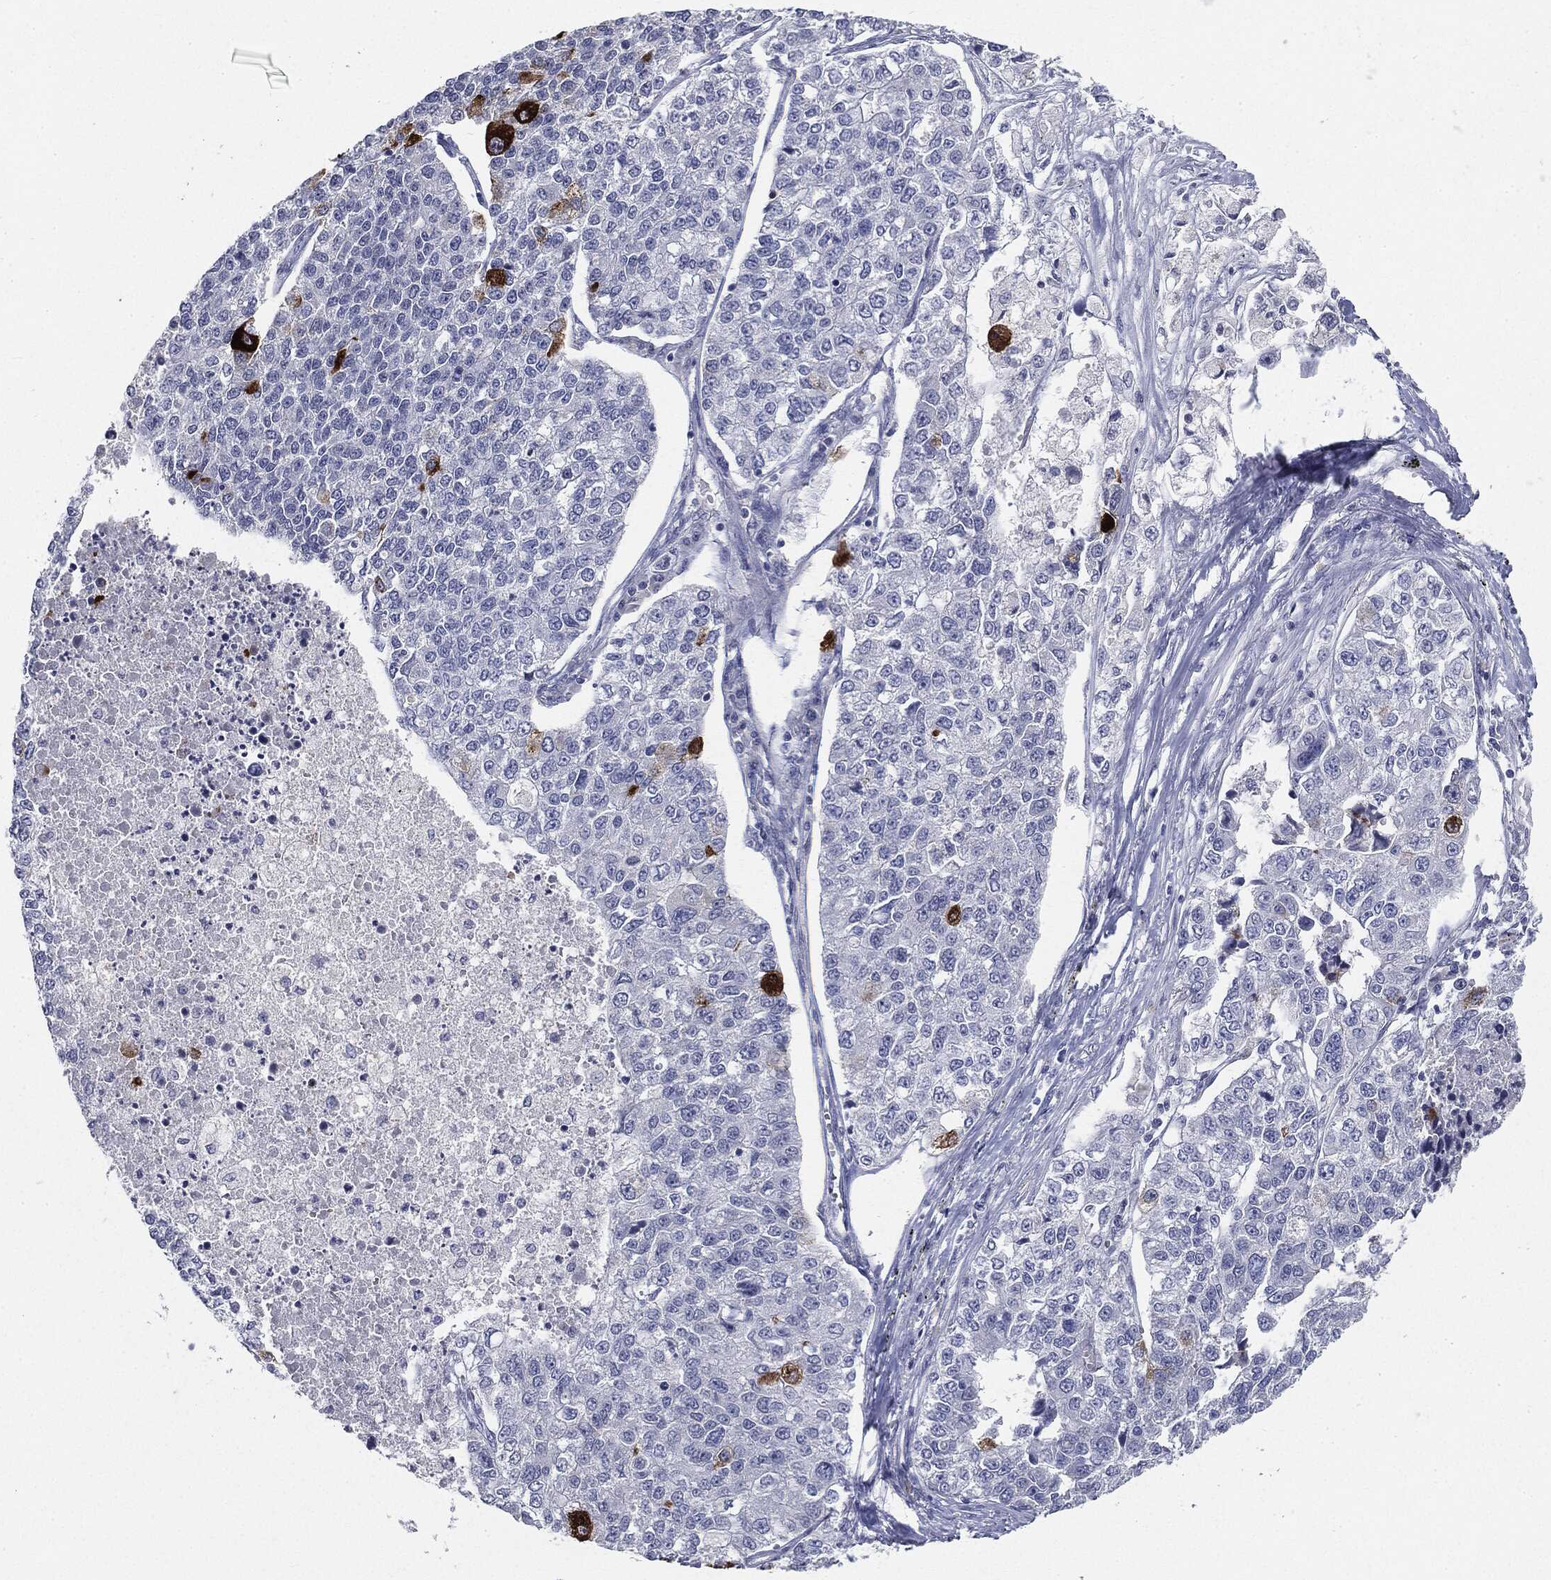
{"staining": {"intensity": "strong", "quantity": "<25%", "location": "cytoplasmic/membranous"}, "tissue": "lung cancer", "cell_type": "Tumor cells", "image_type": "cancer", "snomed": [{"axis": "morphology", "description": "Adenocarcinoma, NOS"}, {"axis": "topography", "description": "Lung"}], "caption": "Immunohistochemical staining of human lung cancer demonstrates medium levels of strong cytoplasmic/membranous protein positivity in approximately <25% of tumor cells. (DAB = brown stain, brightfield microscopy at high magnification).", "gene": "CGB1", "patient": {"sex": "male", "age": 49}}